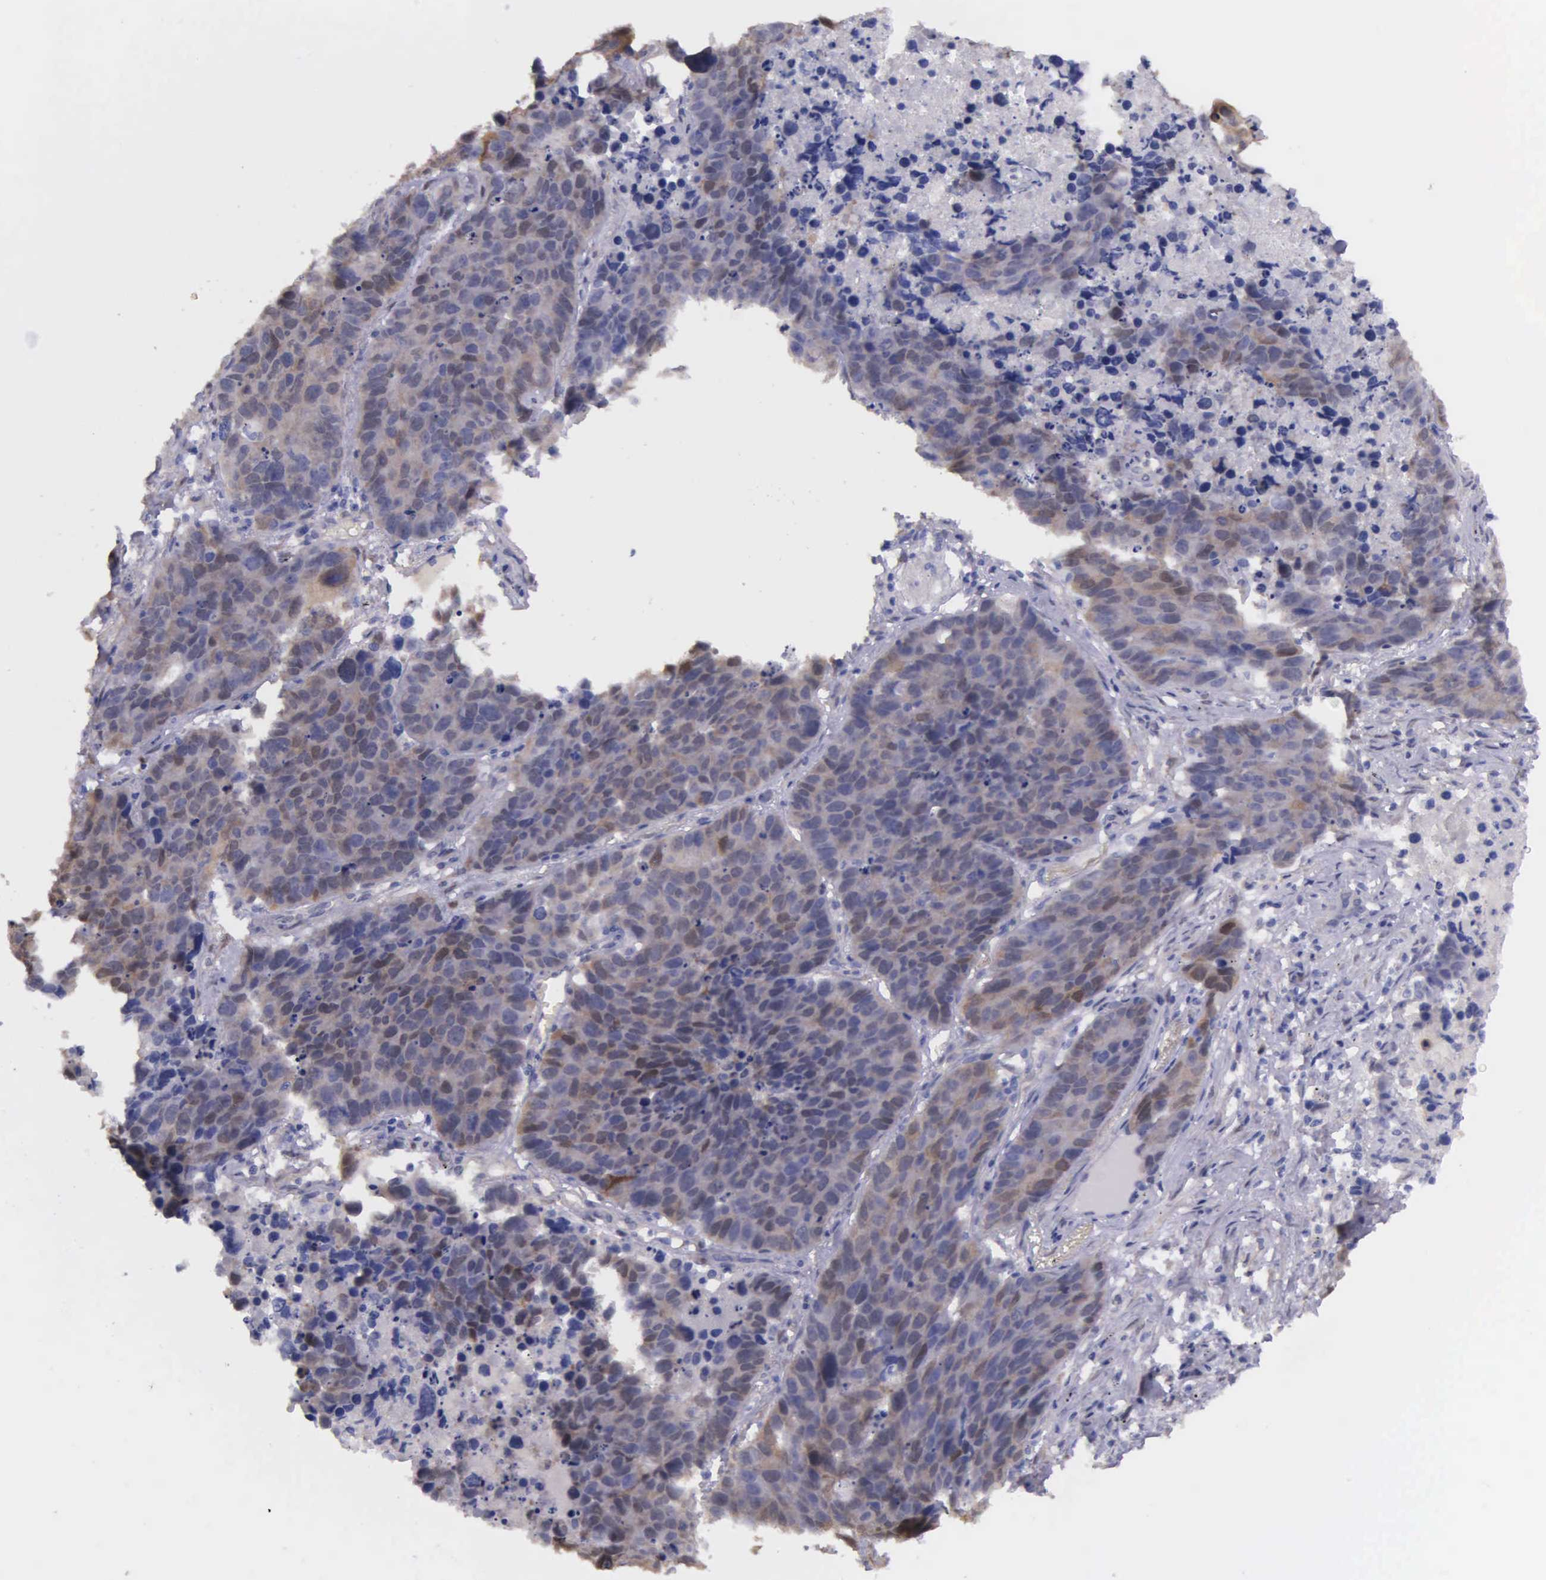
{"staining": {"intensity": "weak", "quantity": "25%-75%", "location": "cytoplasmic/membranous"}, "tissue": "lung cancer", "cell_type": "Tumor cells", "image_type": "cancer", "snomed": [{"axis": "morphology", "description": "Carcinoid, malignant, NOS"}, {"axis": "topography", "description": "Lung"}], "caption": "A high-resolution photomicrograph shows IHC staining of lung cancer, which reveals weak cytoplasmic/membranous expression in approximately 25%-75% of tumor cells. (DAB = brown stain, brightfield microscopy at high magnification).", "gene": "GSTT2", "patient": {"sex": "male", "age": 60}}